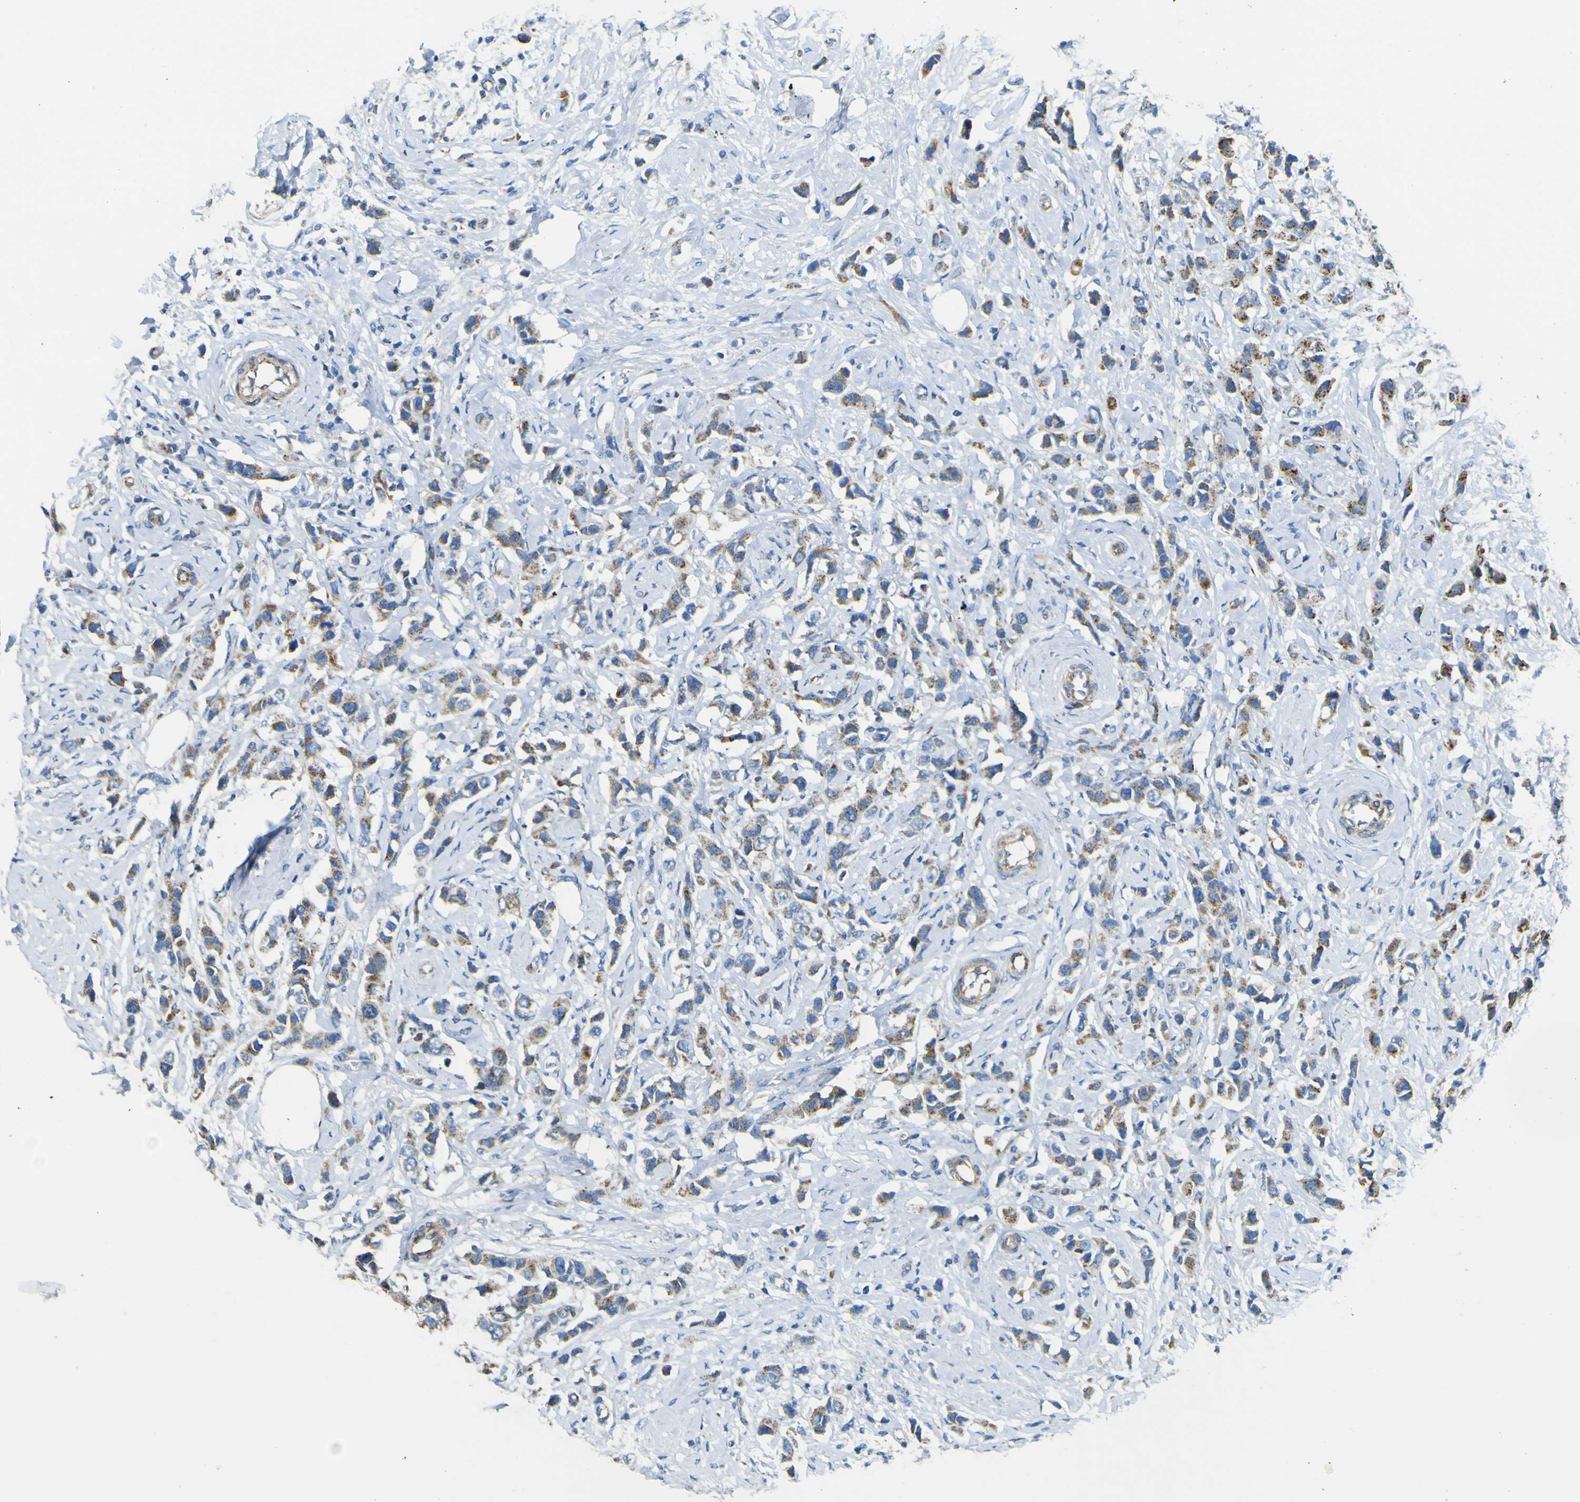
{"staining": {"intensity": "moderate", "quantity": ">75%", "location": "cytoplasmic/membranous"}, "tissue": "breast cancer", "cell_type": "Tumor cells", "image_type": "cancer", "snomed": [{"axis": "morphology", "description": "Normal tissue, NOS"}, {"axis": "morphology", "description": "Duct carcinoma"}, {"axis": "topography", "description": "Breast"}], "caption": "An immunohistochemistry (IHC) image of neoplastic tissue is shown. Protein staining in brown labels moderate cytoplasmic/membranous positivity in breast invasive ductal carcinoma within tumor cells.", "gene": "ALDH18A1", "patient": {"sex": "female", "age": 50}}